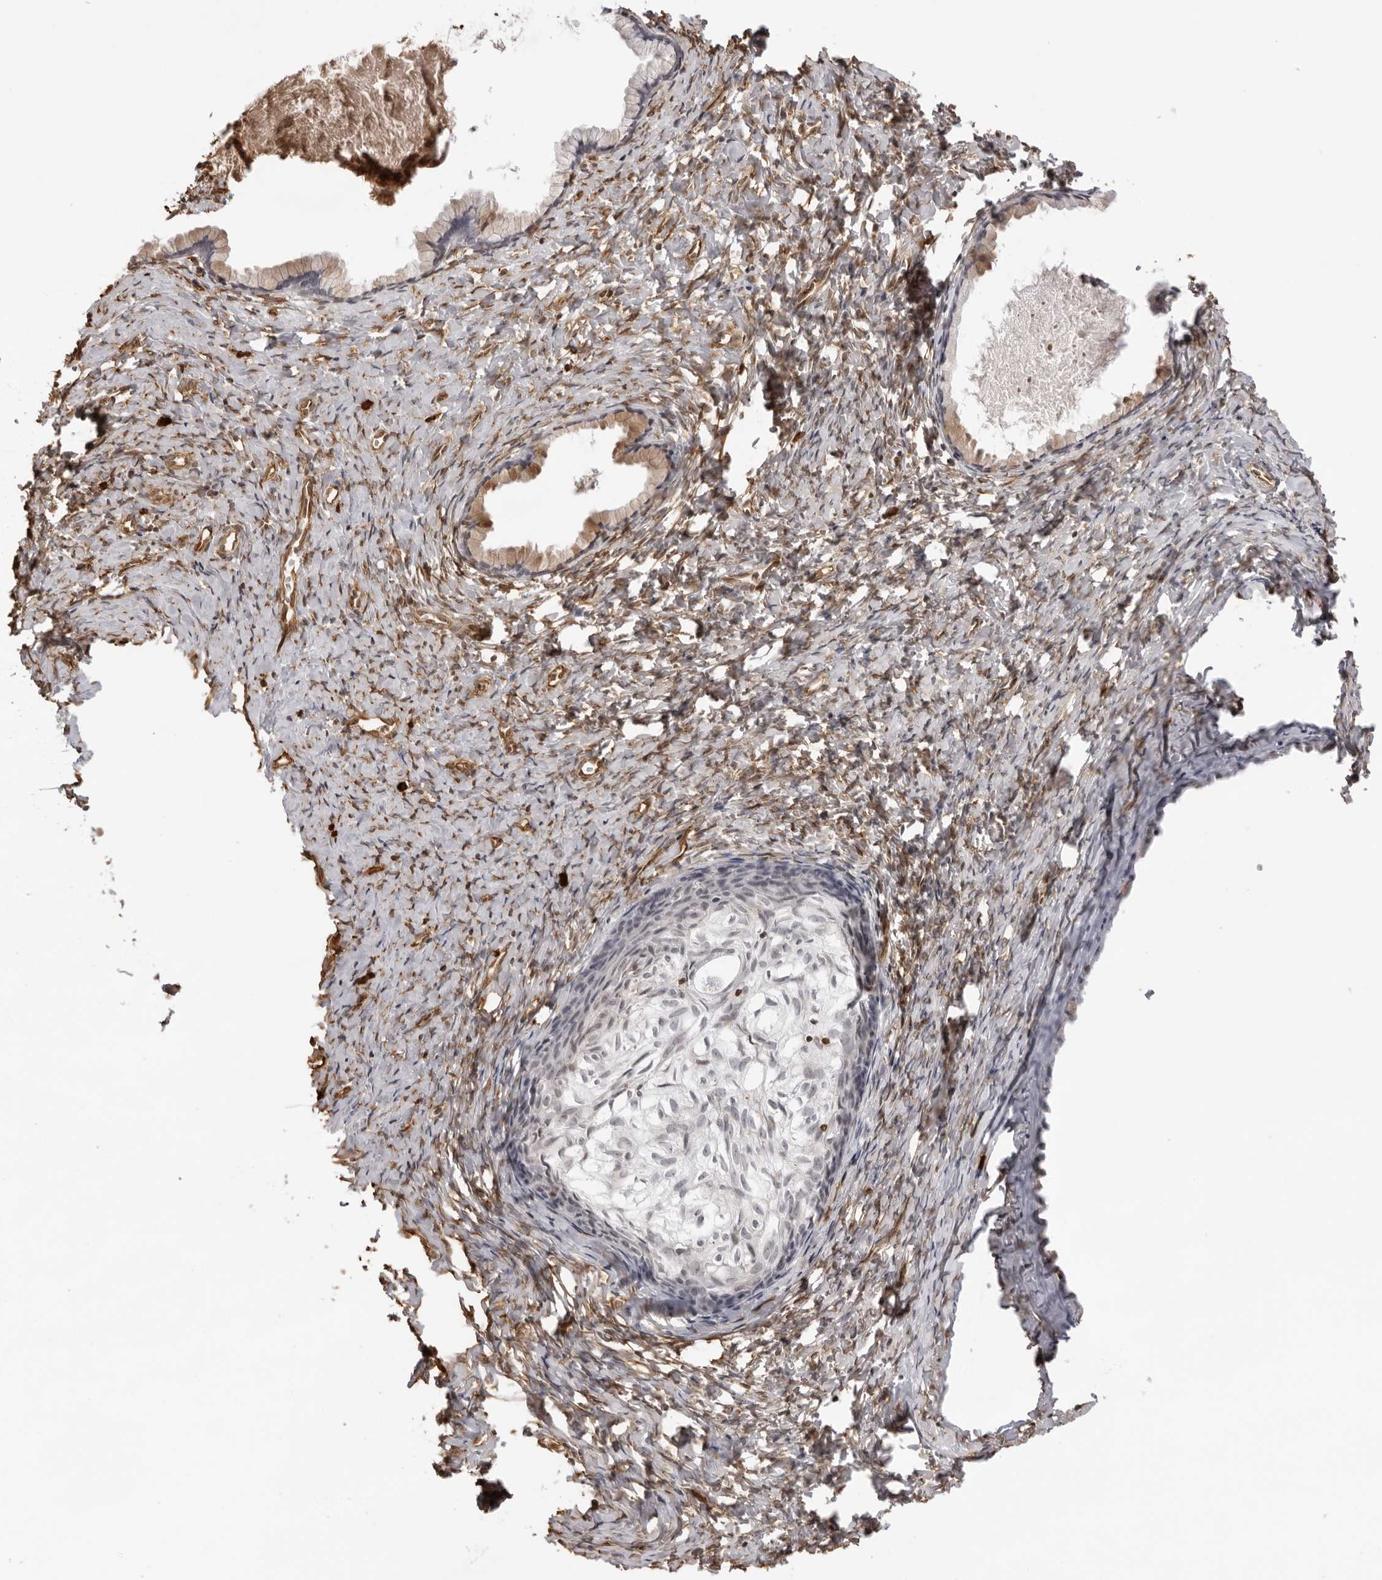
{"staining": {"intensity": "moderate", "quantity": "<25%", "location": "cytoplasmic/membranous"}, "tissue": "cervix", "cell_type": "Glandular cells", "image_type": "normal", "snomed": [{"axis": "morphology", "description": "Normal tissue, NOS"}, {"axis": "topography", "description": "Cervix"}], "caption": "Moderate cytoplasmic/membranous staining is appreciated in about <25% of glandular cells in benign cervix.", "gene": "DYNLT5", "patient": {"sex": "female", "age": 75}}